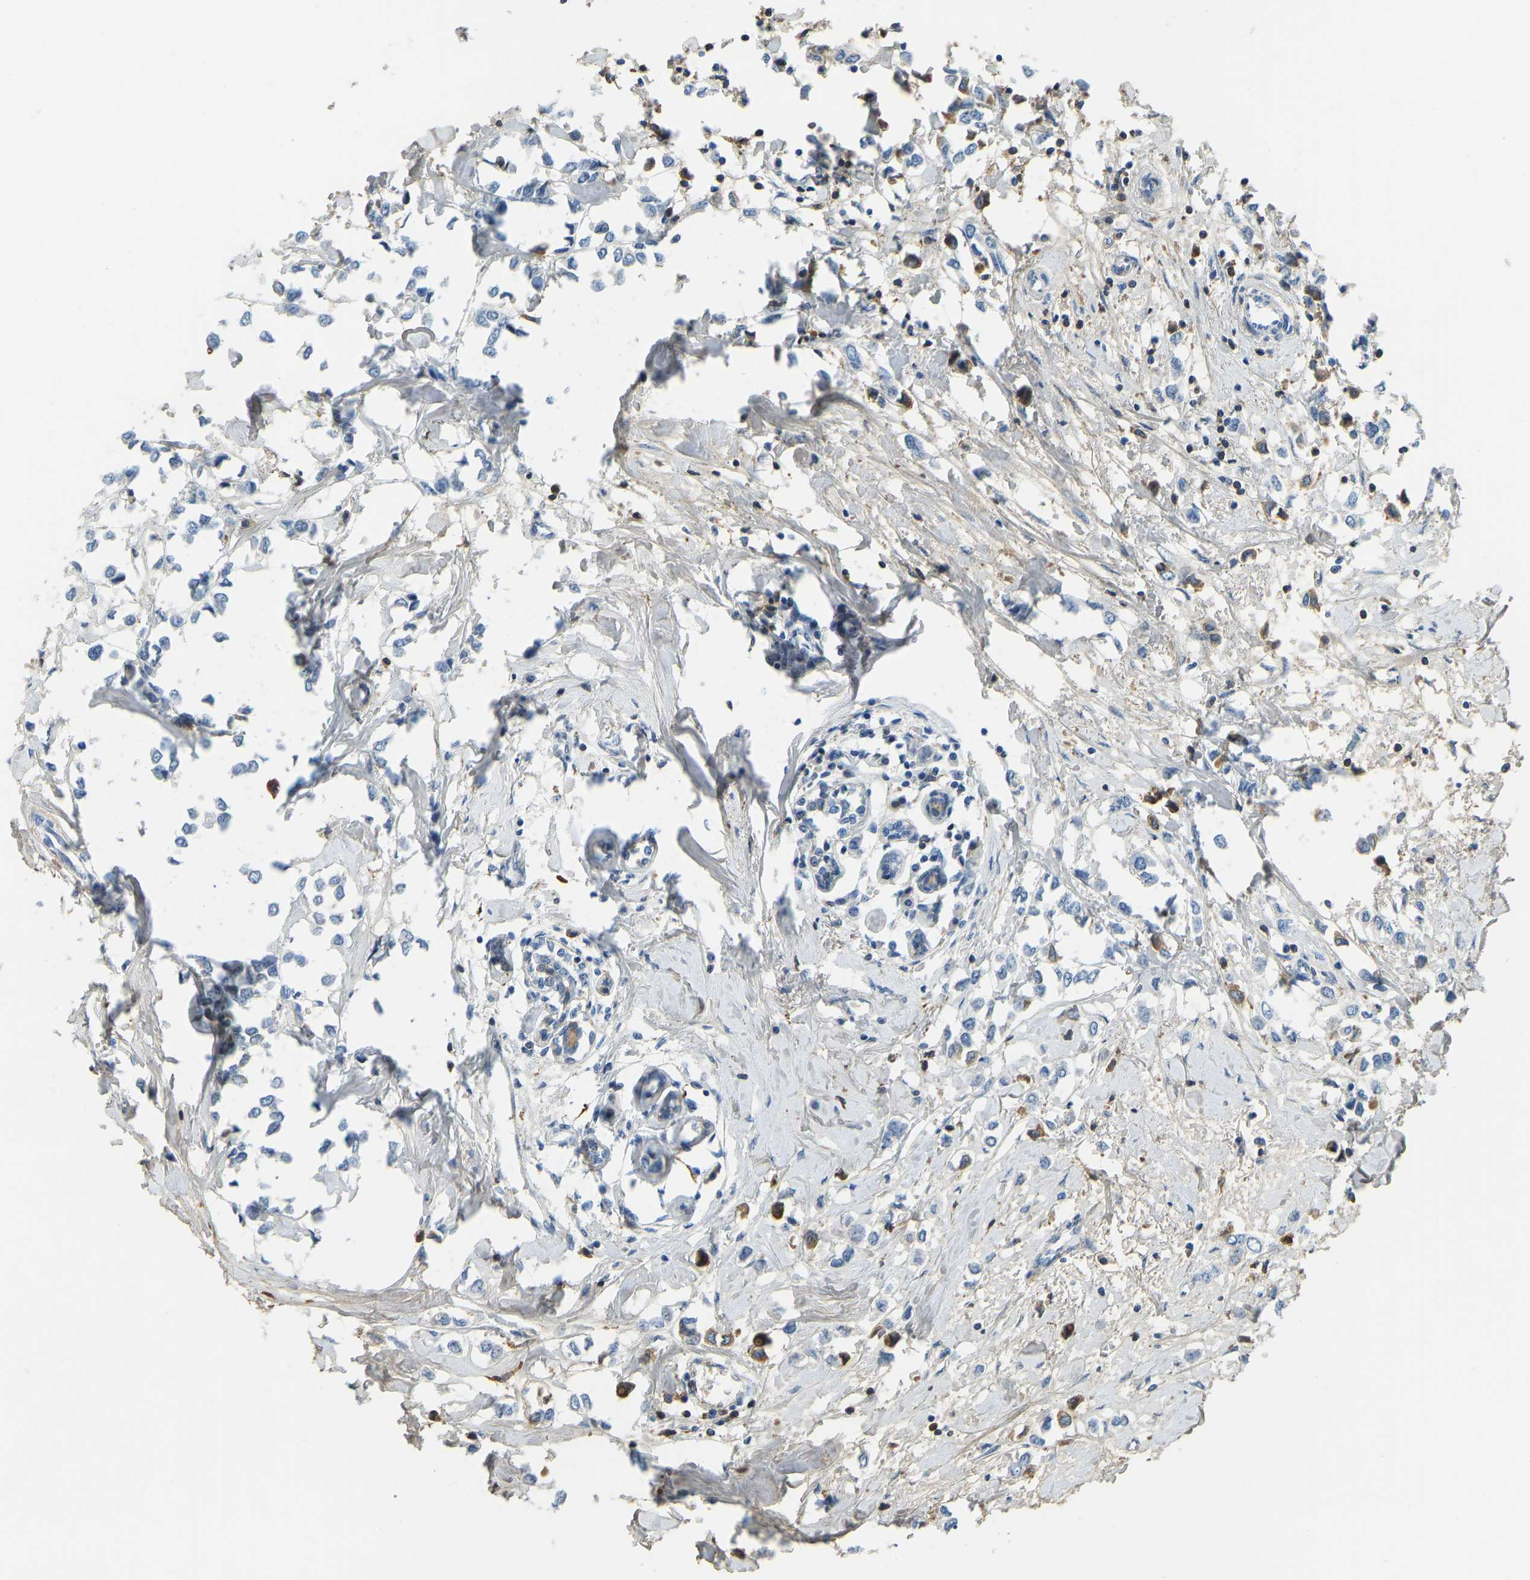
{"staining": {"intensity": "negative", "quantity": "none", "location": "none"}, "tissue": "breast cancer", "cell_type": "Tumor cells", "image_type": "cancer", "snomed": [{"axis": "morphology", "description": "Lobular carcinoma"}, {"axis": "topography", "description": "Breast"}], "caption": "Human breast cancer (lobular carcinoma) stained for a protein using immunohistochemistry exhibits no staining in tumor cells.", "gene": "THBS4", "patient": {"sex": "female", "age": 51}}